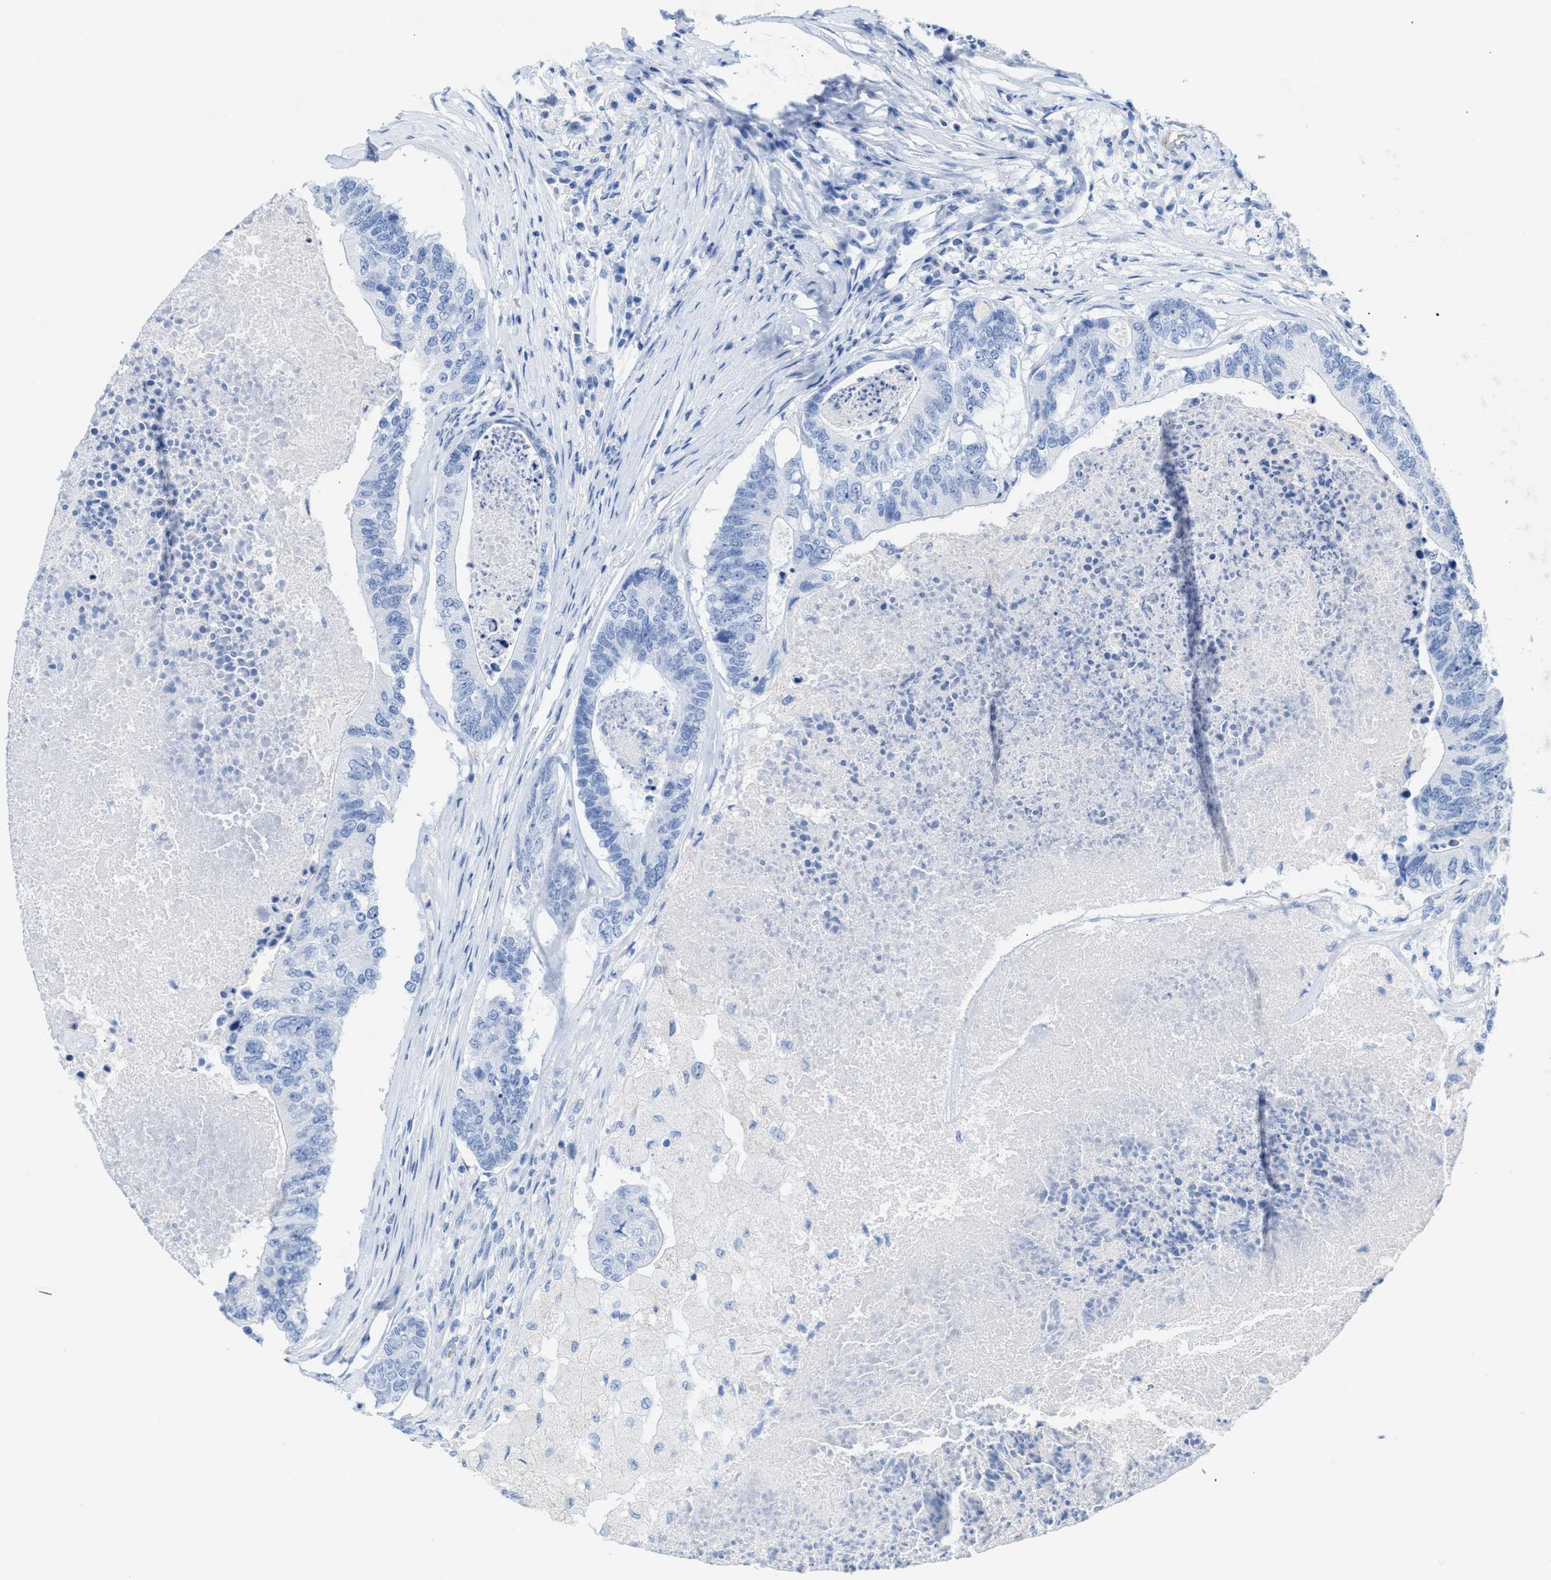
{"staining": {"intensity": "negative", "quantity": "none", "location": "none"}, "tissue": "colorectal cancer", "cell_type": "Tumor cells", "image_type": "cancer", "snomed": [{"axis": "morphology", "description": "Adenocarcinoma, NOS"}, {"axis": "topography", "description": "Colon"}], "caption": "DAB immunohistochemical staining of human colorectal cancer displays no significant expression in tumor cells.", "gene": "ANKFN1", "patient": {"sex": "female", "age": 67}}